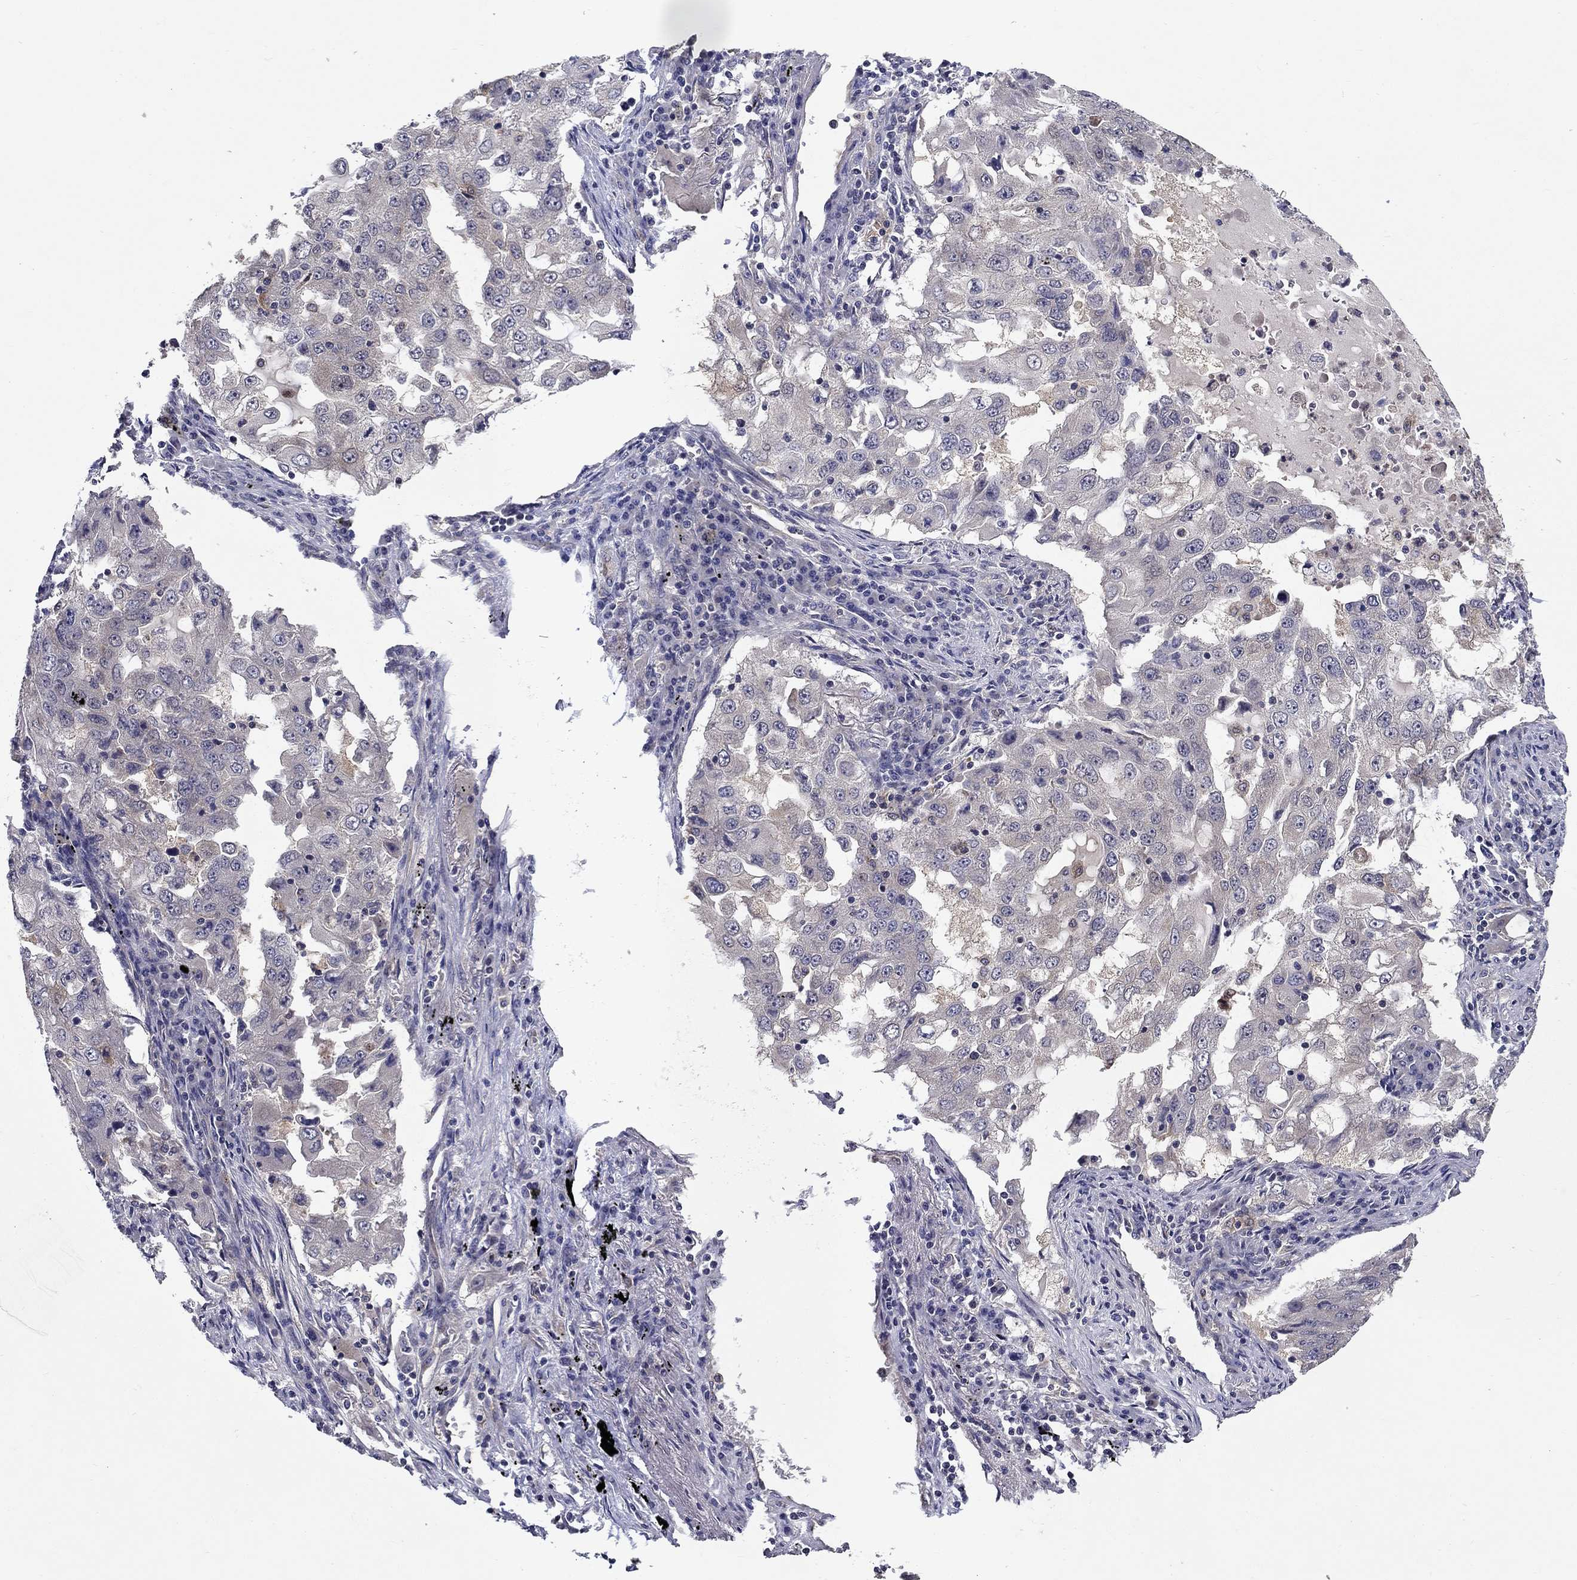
{"staining": {"intensity": "negative", "quantity": "none", "location": "none"}, "tissue": "lung cancer", "cell_type": "Tumor cells", "image_type": "cancer", "snomed": [{"axis": "morphology", "description": "Adenocarcinoma, NOS"}, {"axis": "topography", "description": "Lung"}], "caption": "IHC of human lung cancer (adenocarcinoma) displays no staining in tumor cells.", "gene": "GLTP", "patient": {"sex": "female", "age": 61}}